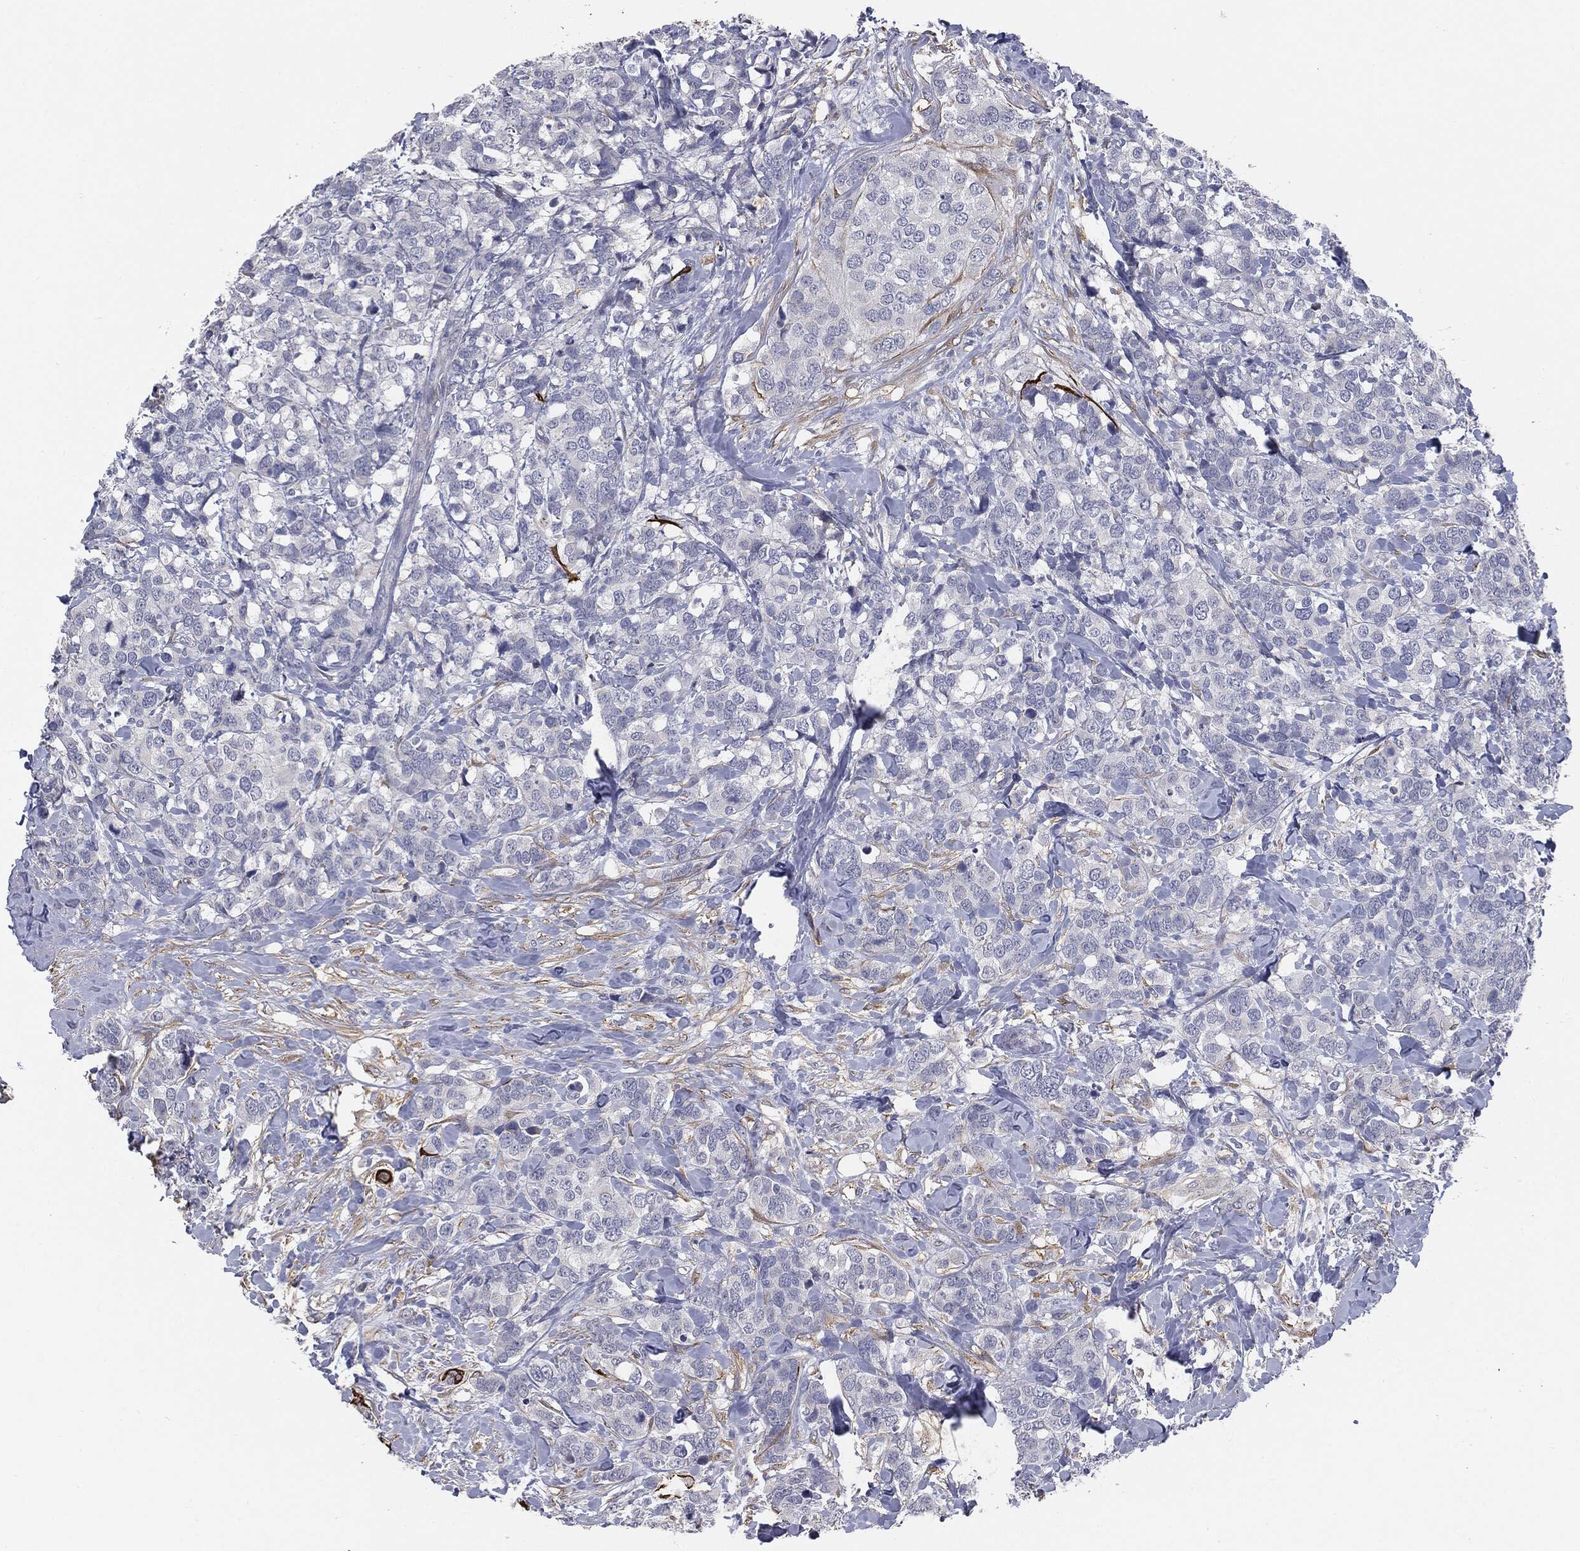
{"staining": {"intensity": "negative", "quantity": "none", "location": "none"}, "tissue": "breast cancer", "cell_type": "Tumor cells", "image_type": "cancer", "snomed": [{"axis": "morphology", "description": "Lobular carcinoma"}, {"axis": "topography", "description": "Breast"}], "caption": "Breast cancer (lobular carcinoma) was stained to show a protein in brown. There is no significant expression in tumor cells.", "gene": "KRT5", "patient": {"sex": "female", "age": 59}}